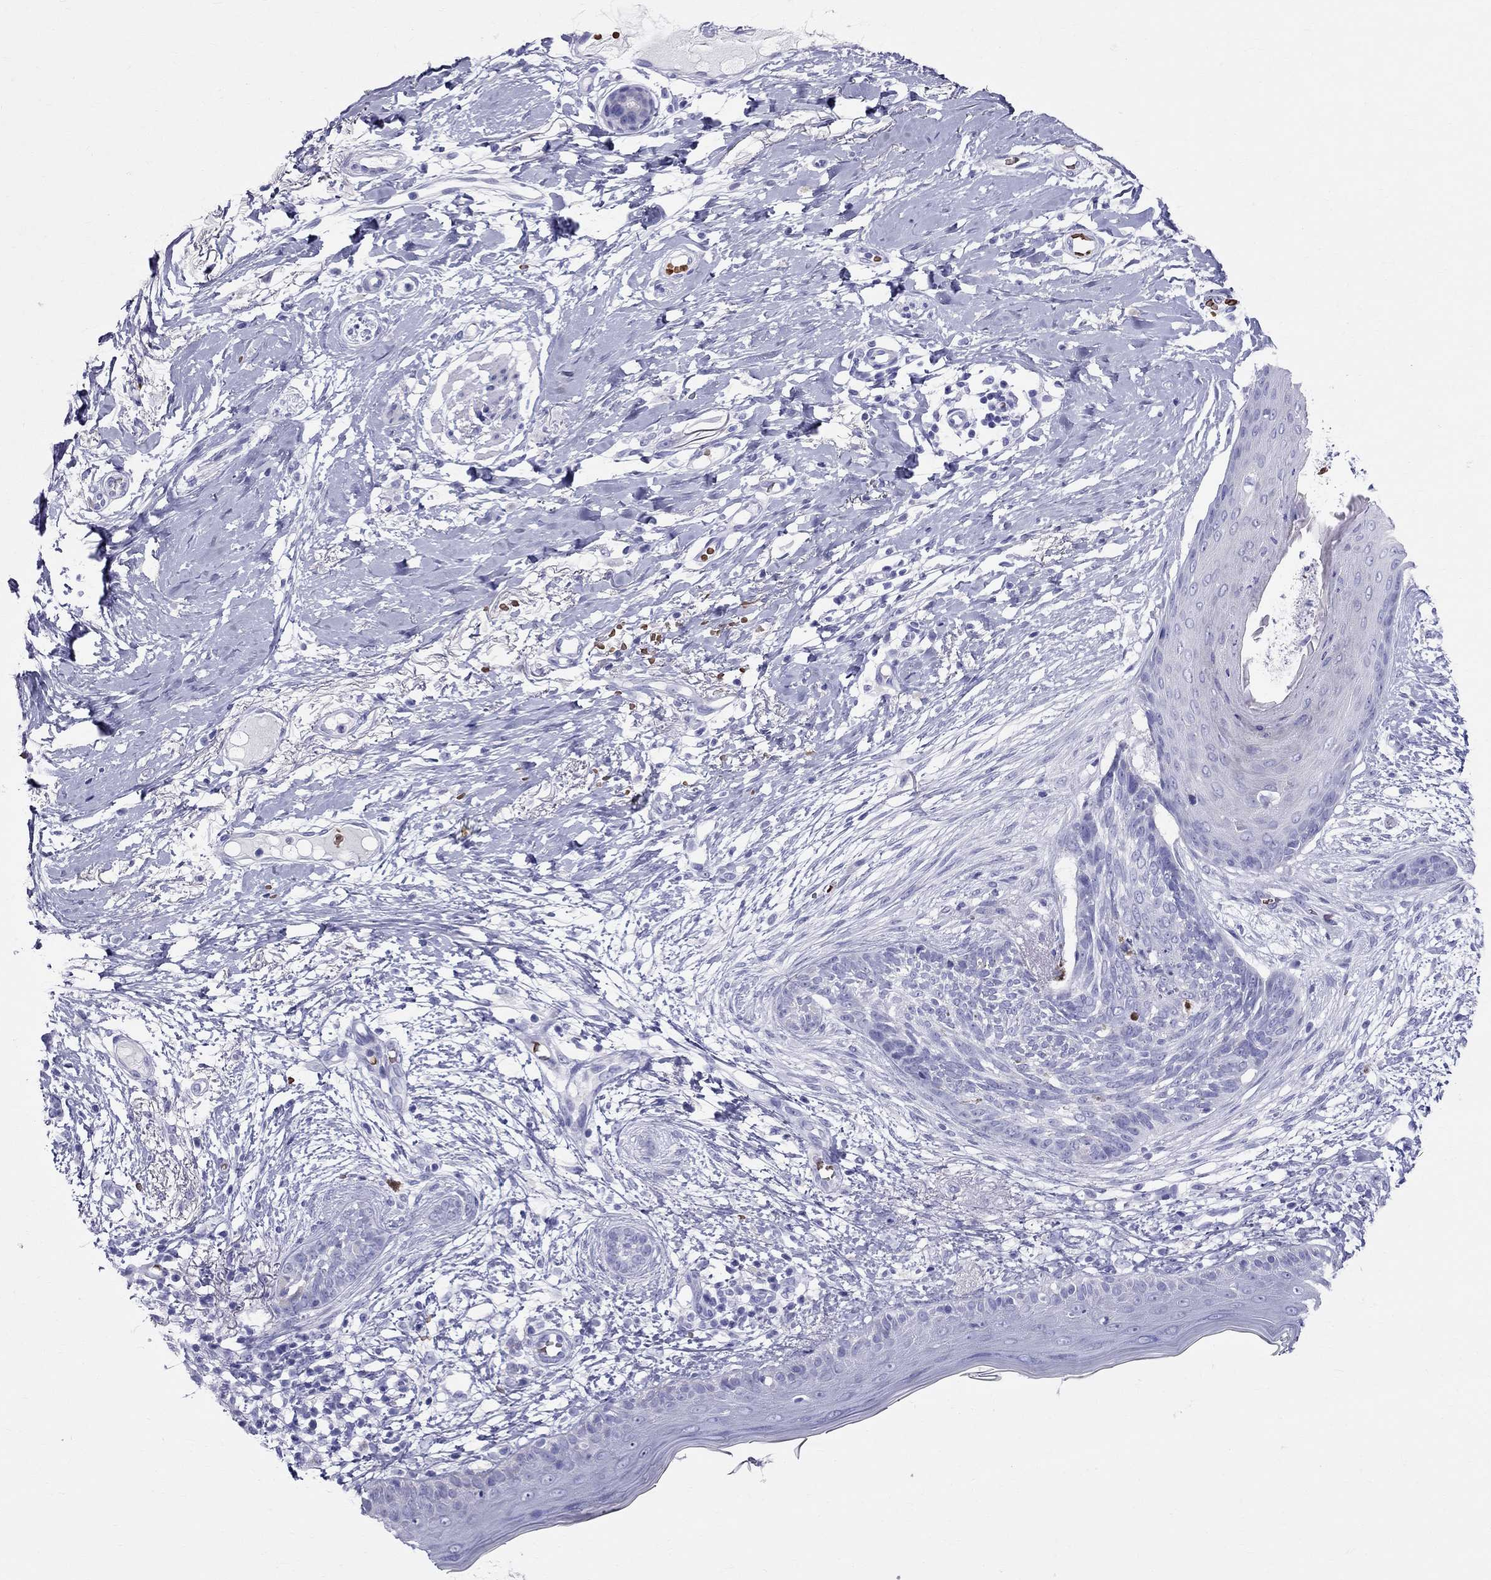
{"staining": {"intensity": "negative", "quantity": "none", "location": "none"}, "tissue": "skin cancer", "cell_type": "Tumor cells", "image_type": "cancer", "snomed": [{"axis": "morphology", "description": "Normal tissue, NOS"}, {"axis": "morphology", "description": "Basal cell carcinoma"}, {"axis": "topography", "description": "Skin"}], "caption": "Immunohistochemical staining of skin cancer (basal cell carcinoma) demonstrates no significant expression in tumor cells. (Stains: DAB immunohistochemistry with hematoxylin counter stain, Microscopy: brightfield microscopy at high magnification).", "gene": "DNAAF6", "patient": {"sex": "male", "age": 84}}